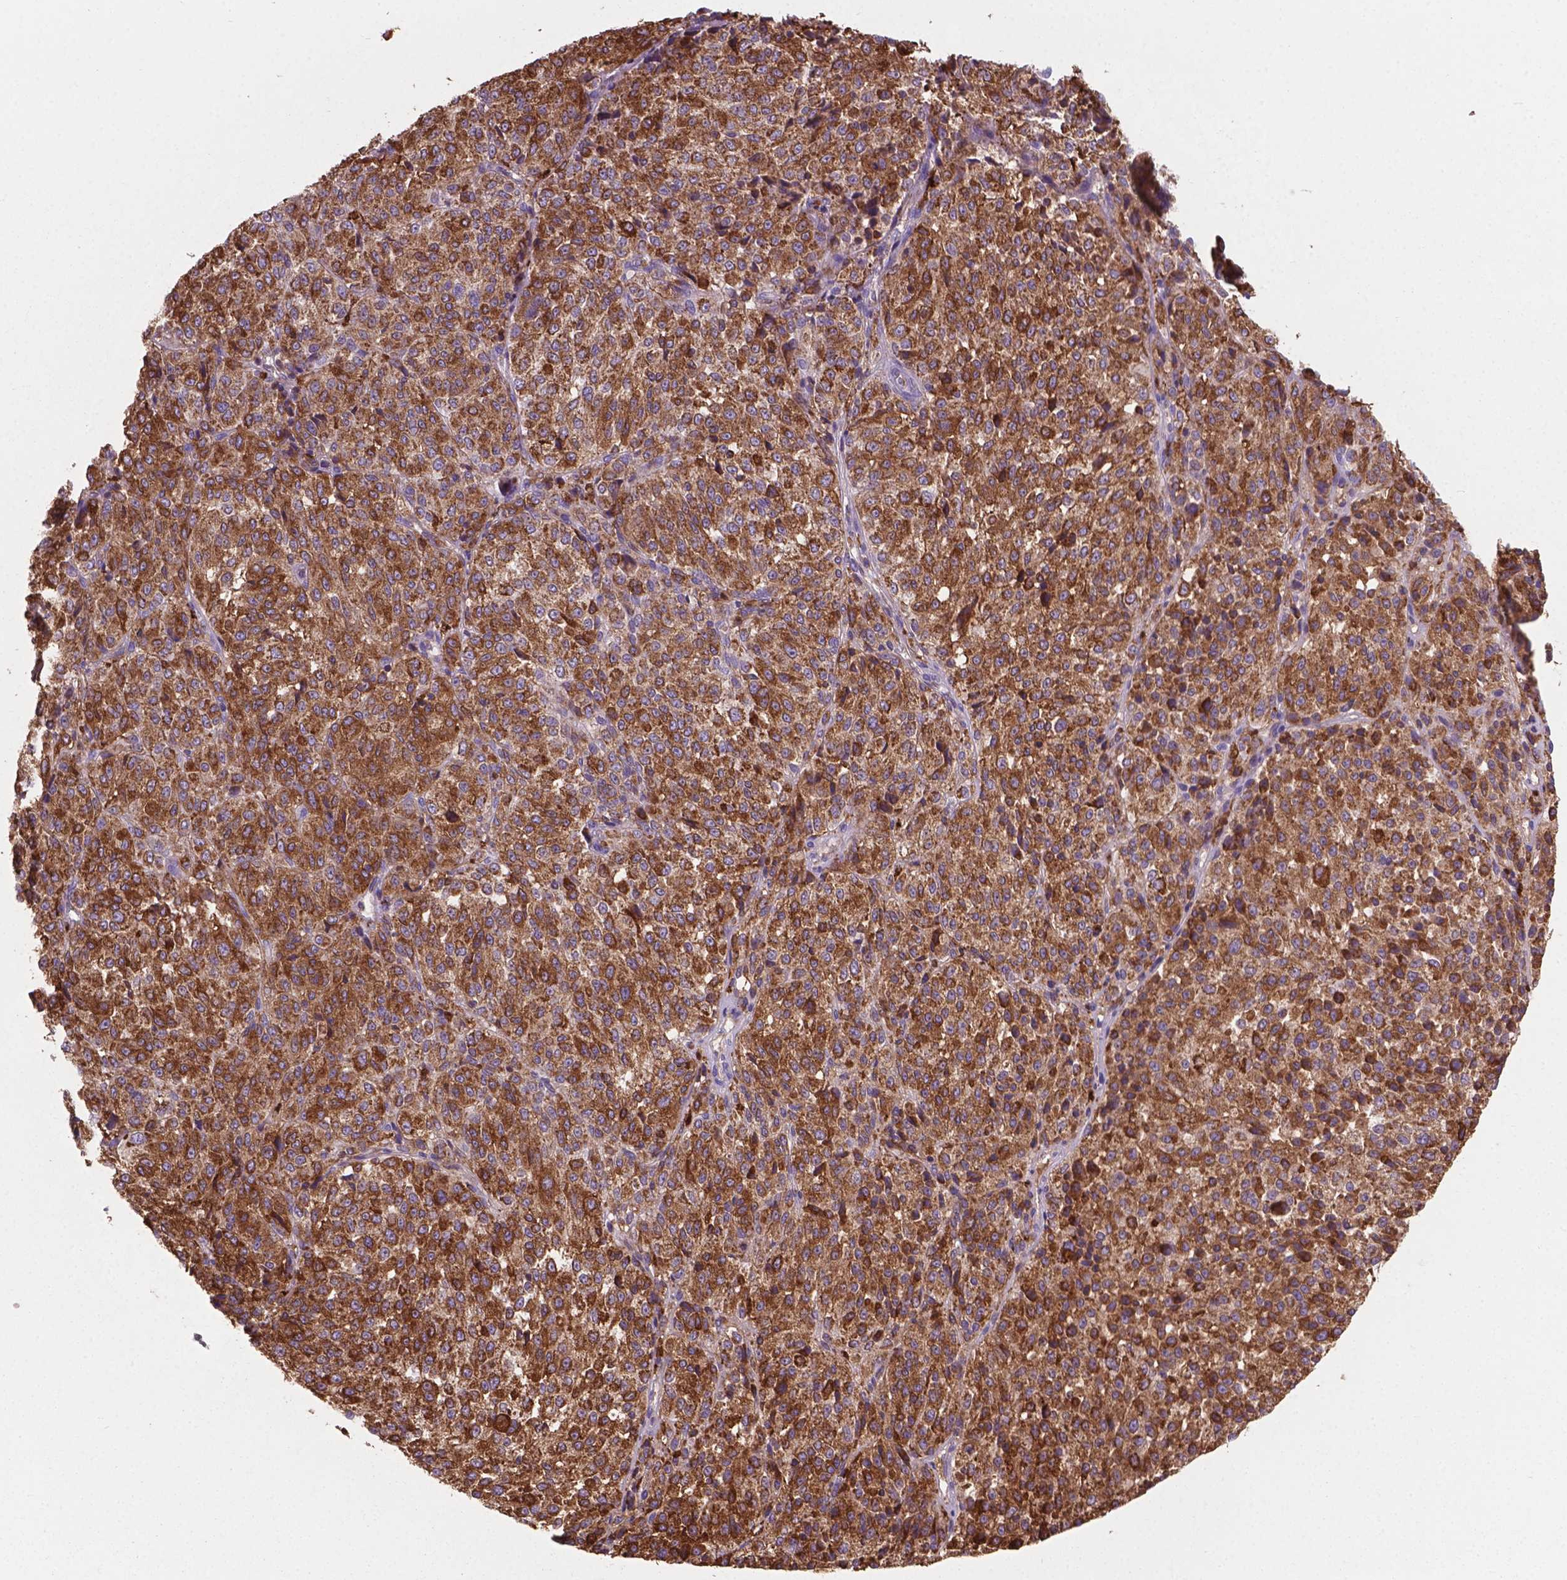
{"staining": {"intensity": "strong", "quantity": ">75%", "location": "cytoplasmic/membranous"}, "tissue": "melanoma", "cell_type": "Tumor cells", "image_type": "cancer", "snomed": [{"axis": "morphology", "description": "Malignant melanoma, Metastatic site"}, {"axis": "topography", "description": "Brain"}], "caption": "The micrograph demonstrates a brown stain indicating the presence of a protein in the cytoplasmic/membranous of tumor cells in malignant melanoma (metastatic site). The staining was performed using DAB, with brown indicating positive protein expression. Nuclei are stained blue with hematoxylin.", "gene": "TCAF1", "patient": {"sex": "female", "age": 56}}